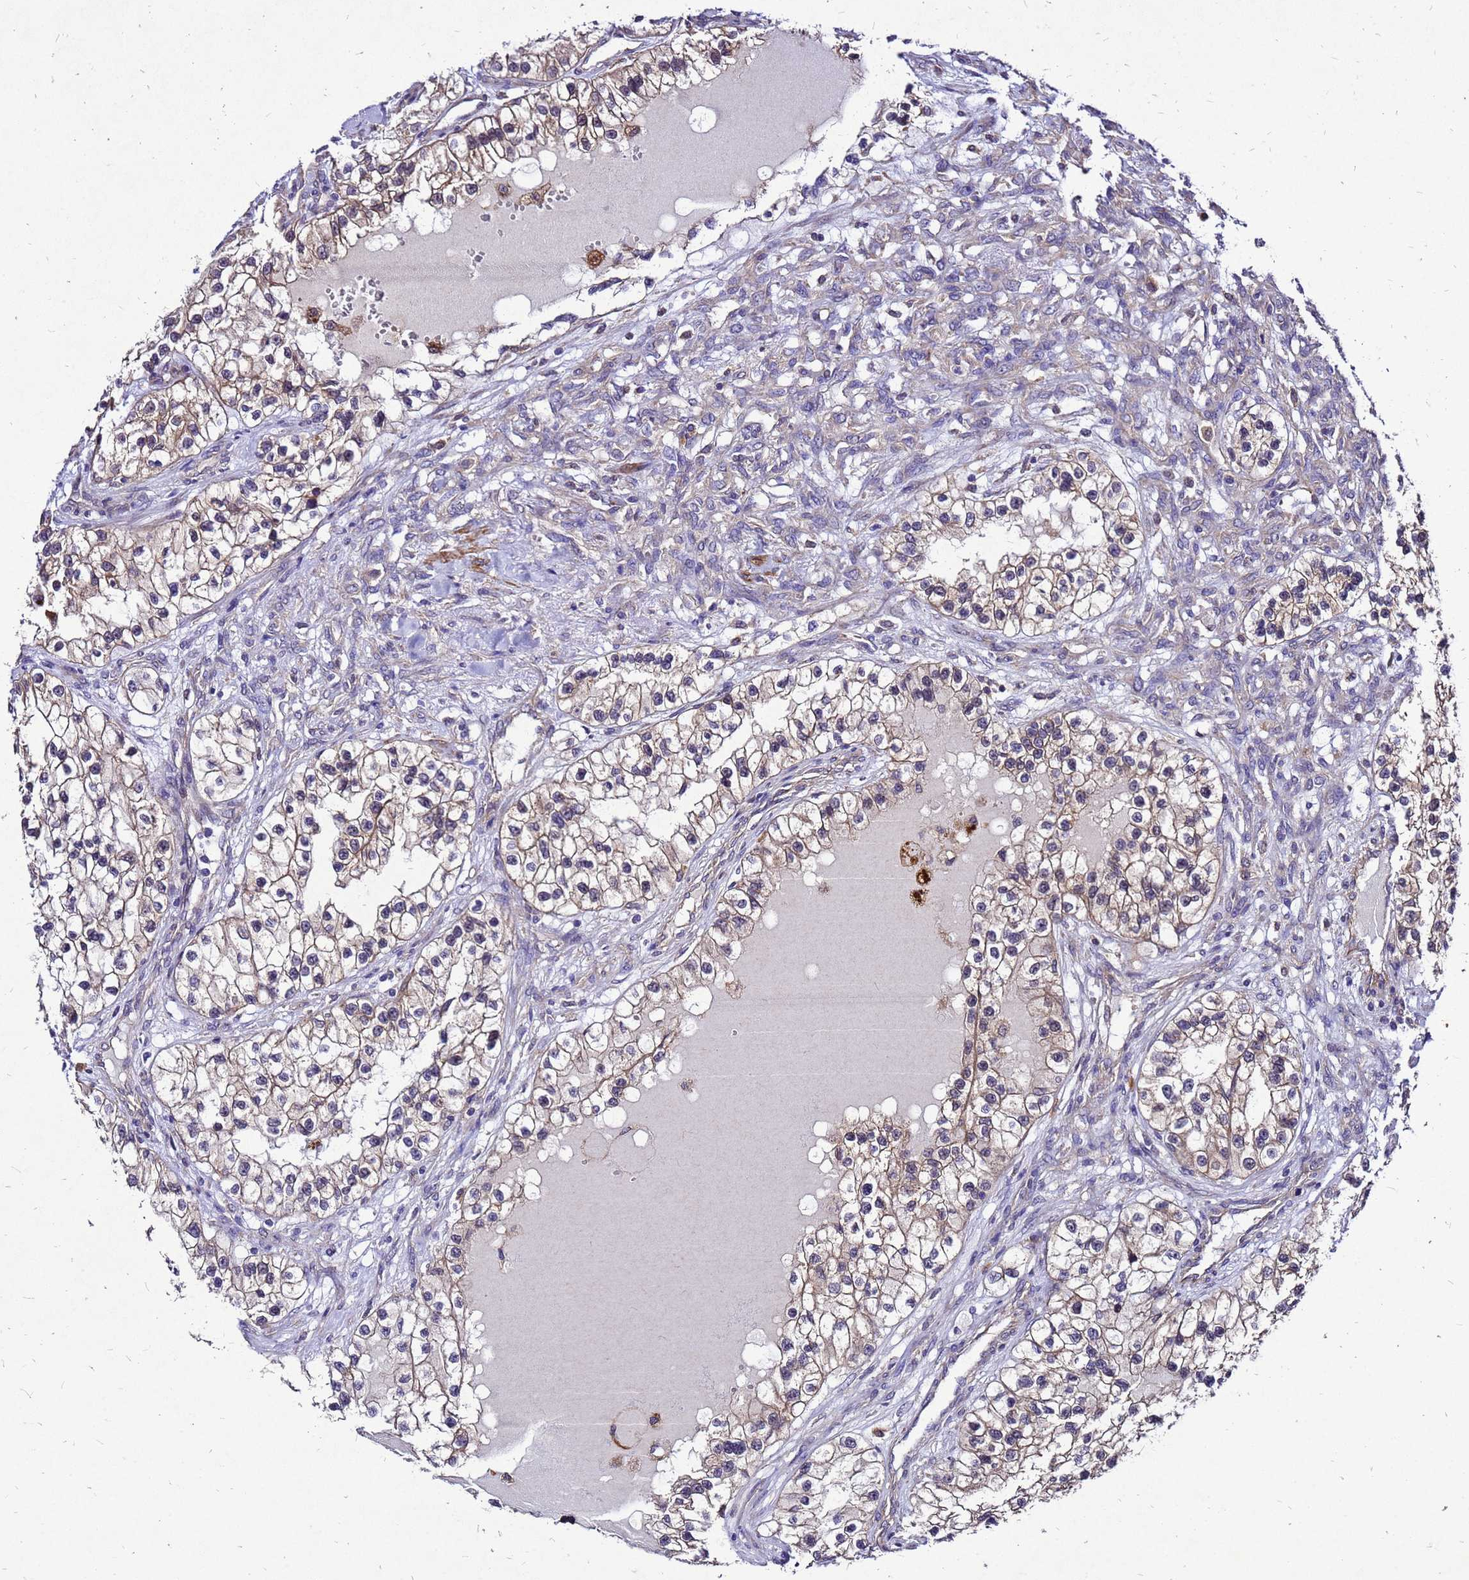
{"staining": {"intensity": "weak", "quantity": "25%-75%", "location": "cytoplasmic/membranous"}, "tissue": "renal cancer", "cell_type": "Tumor cells", "image_type": "cancer", "snomed": [{"axis": "morphology", "description": "Adenocarcinoma, NOS"}, {"axis": "topography", "description": "Kidney"}], "caption": "IHC of human adenocarcinoma (renal) exhibits low levels of weak cytoplasmic/membranous positivity in approximately 25%-75% of tumor cells. (Brightfield microscopy of DAB IHC at high magnification).", "gene": "DUSP23", "patient": {"sex": "female", "age": 57}}